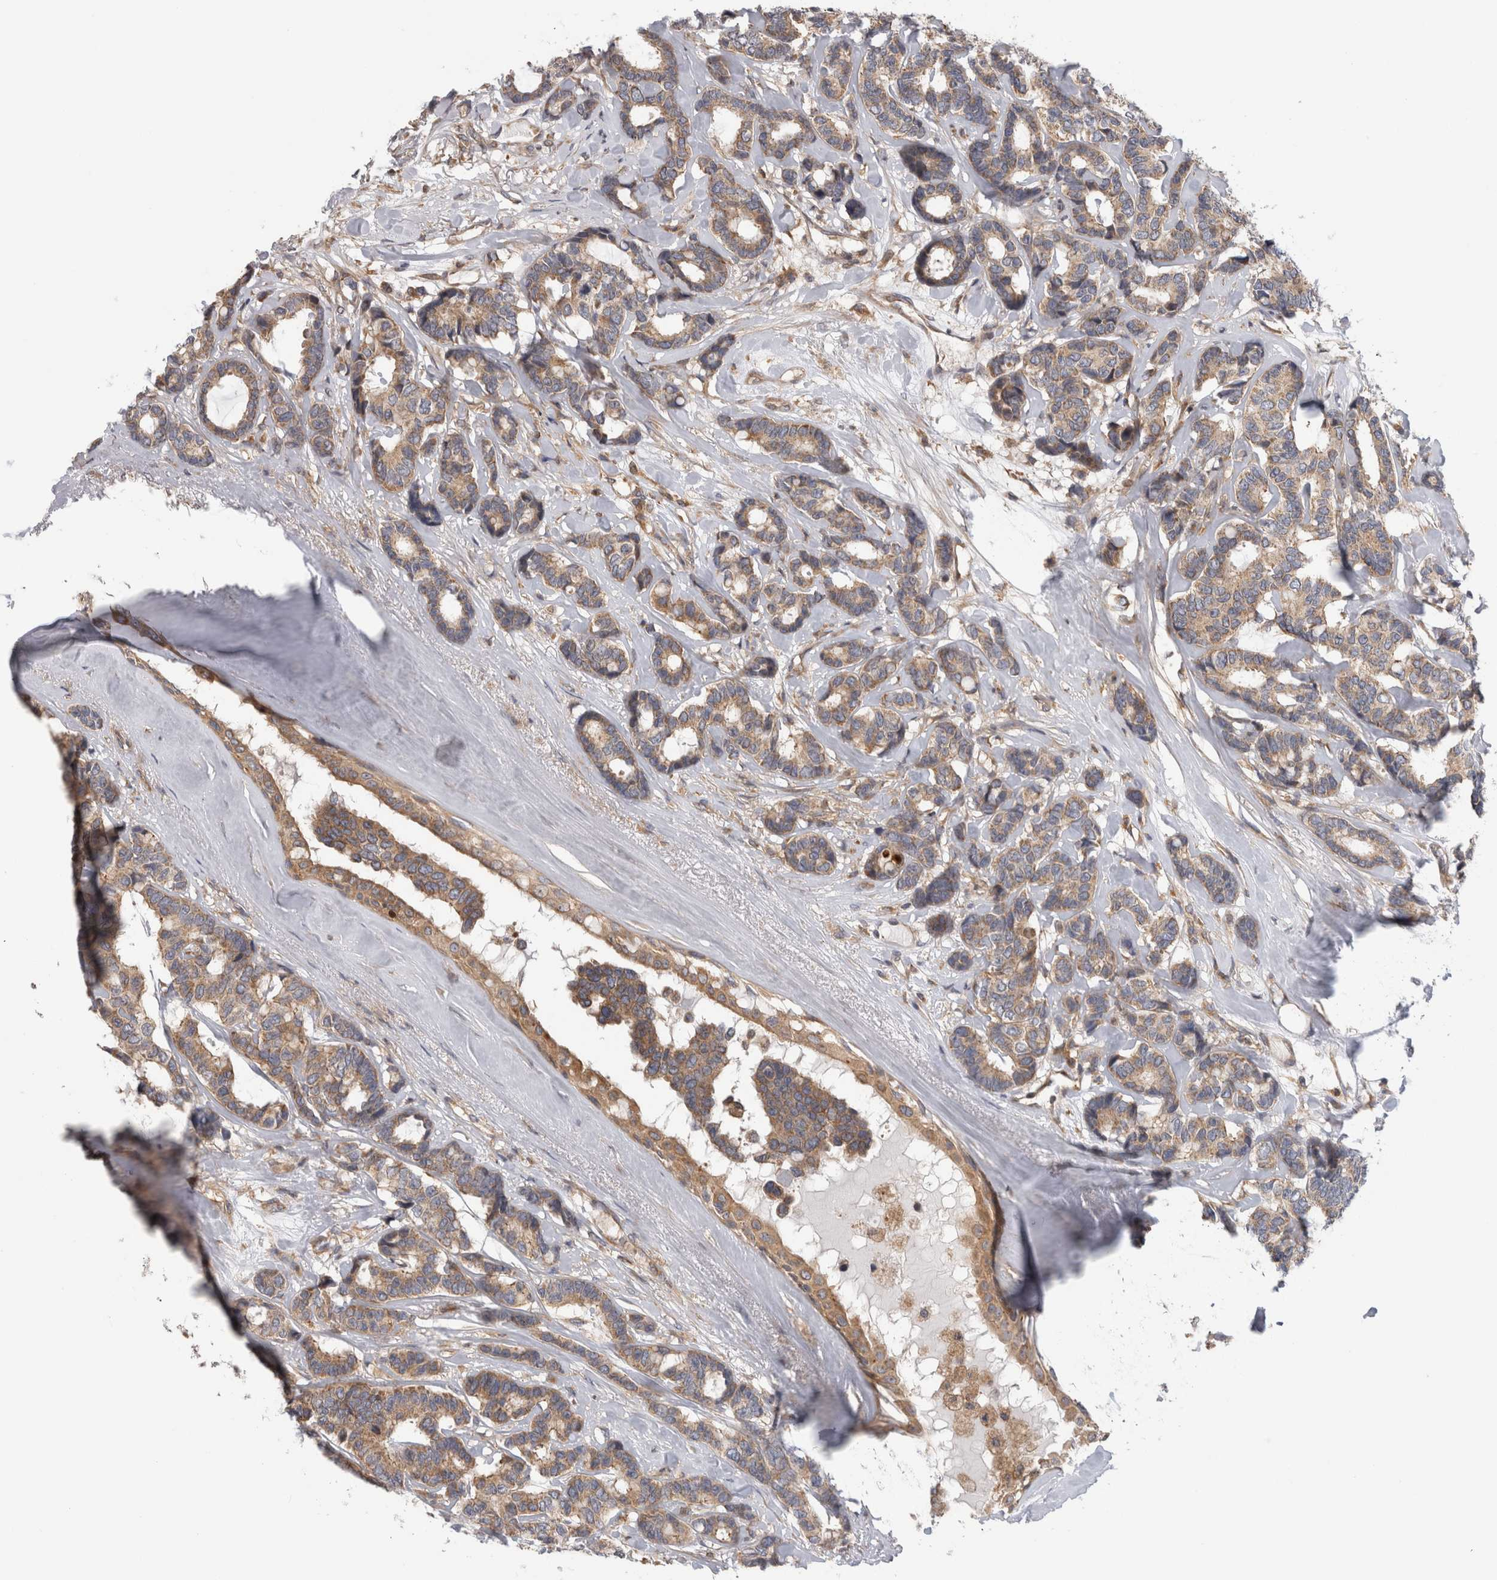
{"staining": {"intensity": "moderate", "quantity": ">75%", "location": "cytoplasmic/membranous"}, "tissue": "breast cancer", "cell_type": "Tumor cells", "image_type": "cancer", "snomed": [{"axis": "morphology", "description": "Duct carcinoma"}, {"axis": "topography", "description": "Breast"}], "caption": "Protein staining by immunohistochemistry (IHC) demonstrates moderate cytoplasmic/membranous staining in about >75% of tumor cells in breast cancer.", "gene": "GRIK2", "patient": {"sex": "female", "age": 87}}